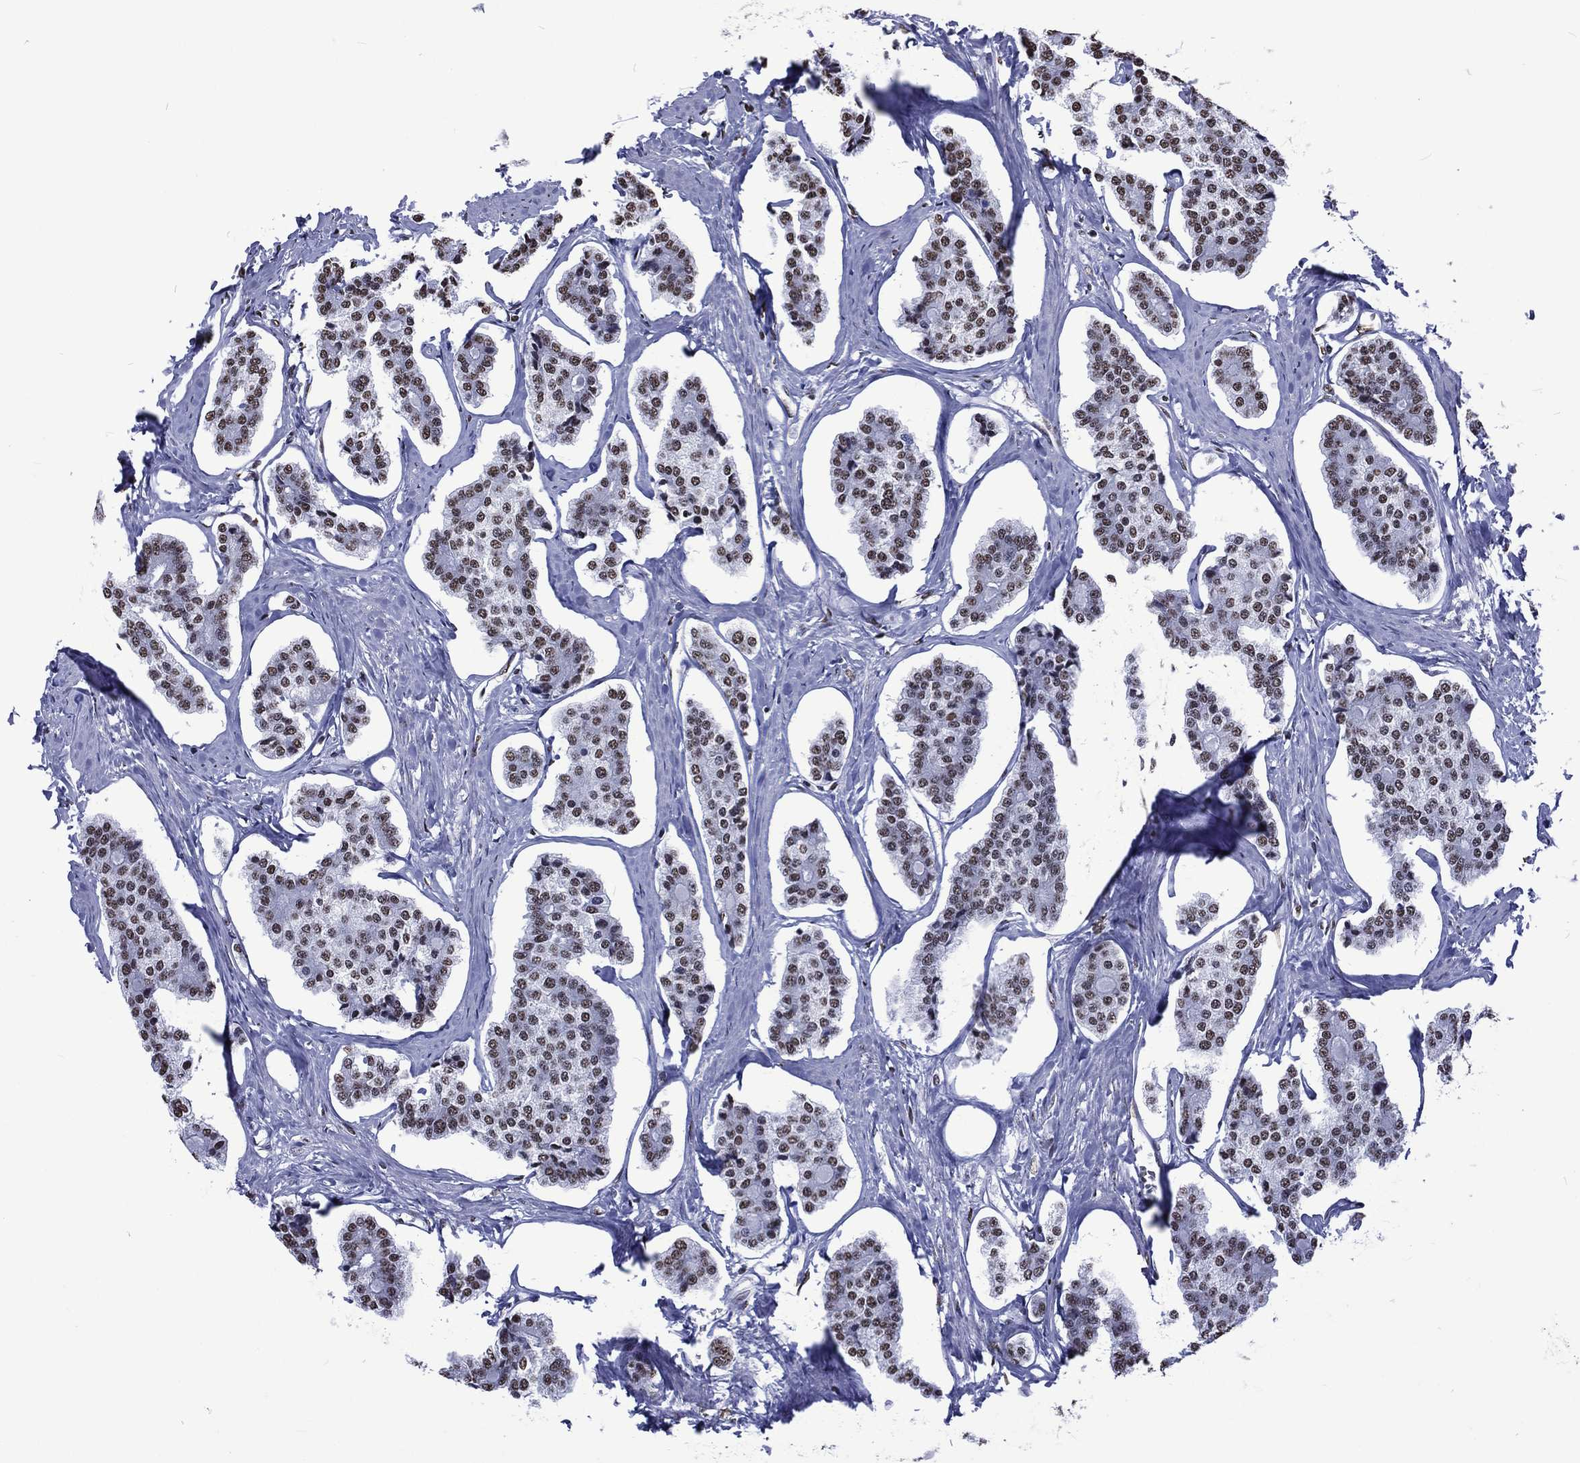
{"staining": {"intensity": "moderate", "quantity": ">75%", "location": "nuclear"}, "tissue": "carcinoid", "cell_type": "Tumor cells", "image_type": "cancer", "snomed": [{"axis": "morphology", "description": "Carcinoid, malignant, NOS"}, {"axis": "topography", "description": "Small intestine"}], "caption": "A brown stain highlights moderate nuclear positivity of a protein in human carcinoid (malignant) tumor cells.", "gene": "RETREG2", "patient": {"sex": "female", "age": 65}}